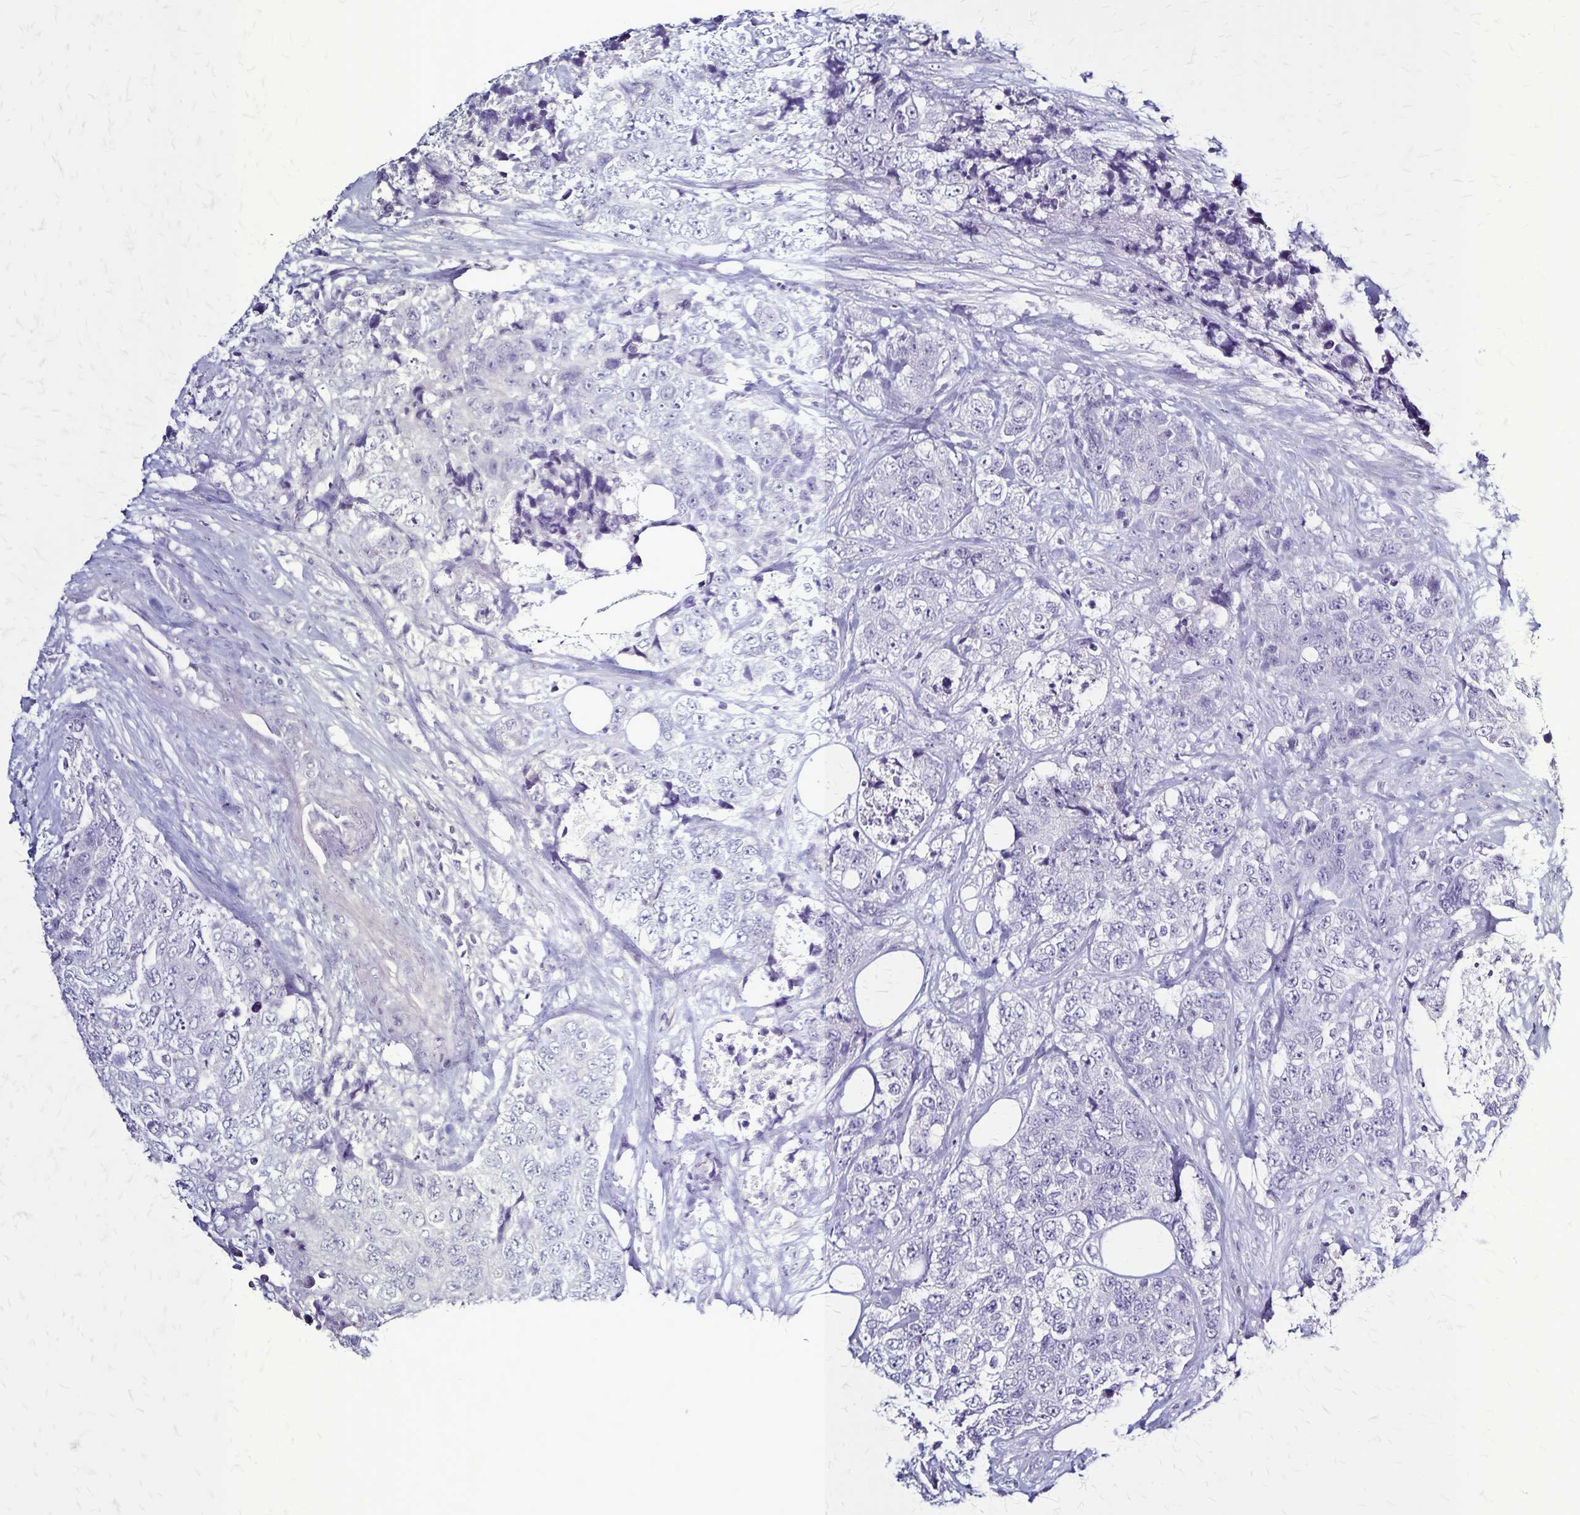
{"staining": {"intensity": "negative", "quantity": "none", "location": "none"}, "tissue": "urothelial cancer", "cell_type": "Tumor cells", "image_type": "cancer", "snomed": [{"axis": "morphology", "description": "Urothelial carcinoma, High grade"}, {"axis": "topography", "description": "Urinary bladder"}], "caption": "This histopathology image is of high-grade urothelial carcinoma stained with IHC to label a protein in brown with the nuclei are counter-stained blue. There is no expression in tumor cells.", "gene": "PLXNA4", "patient": {"sex": "female", "age": 78}}